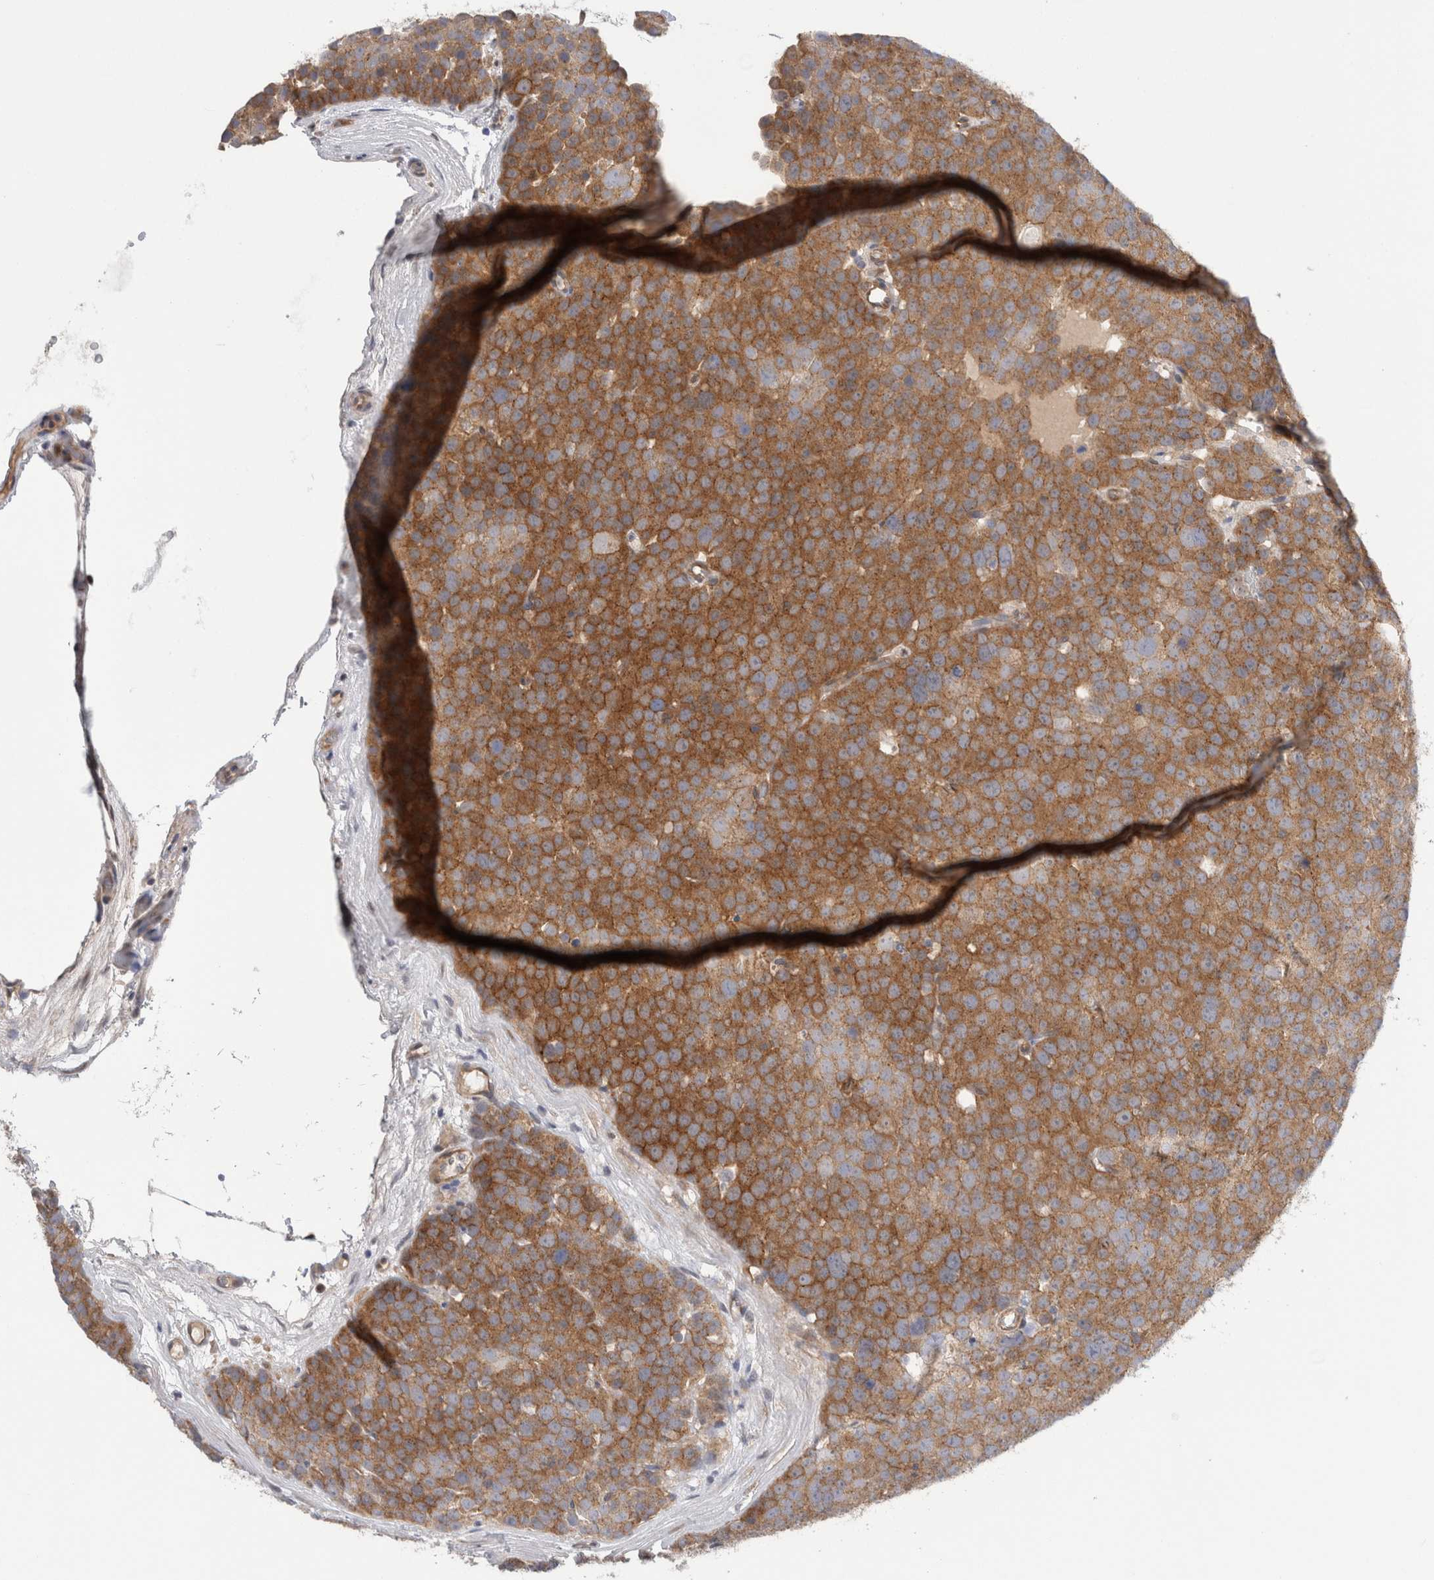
{"staining": {"intensity": "moderate", "quantity": ">75%", "location": "cytoplasmic/membranous"}, "tissue": "testis cancer", "cell_type": "Tumor cells", "image_type": "cancer", "snomed": [{"axis": "morphology", "description": "Seminoma, NOS"}, {"axis": "topography", "description": "Testis"}], "caption": "Immunohistochemistry of human testis seminoma shows medium levels of moderate cytoplasmic/membranous expression in approximately >75% of tumor cells.", "gene": "TAFA5", "patient": {"sex": "male", "age": 71}}